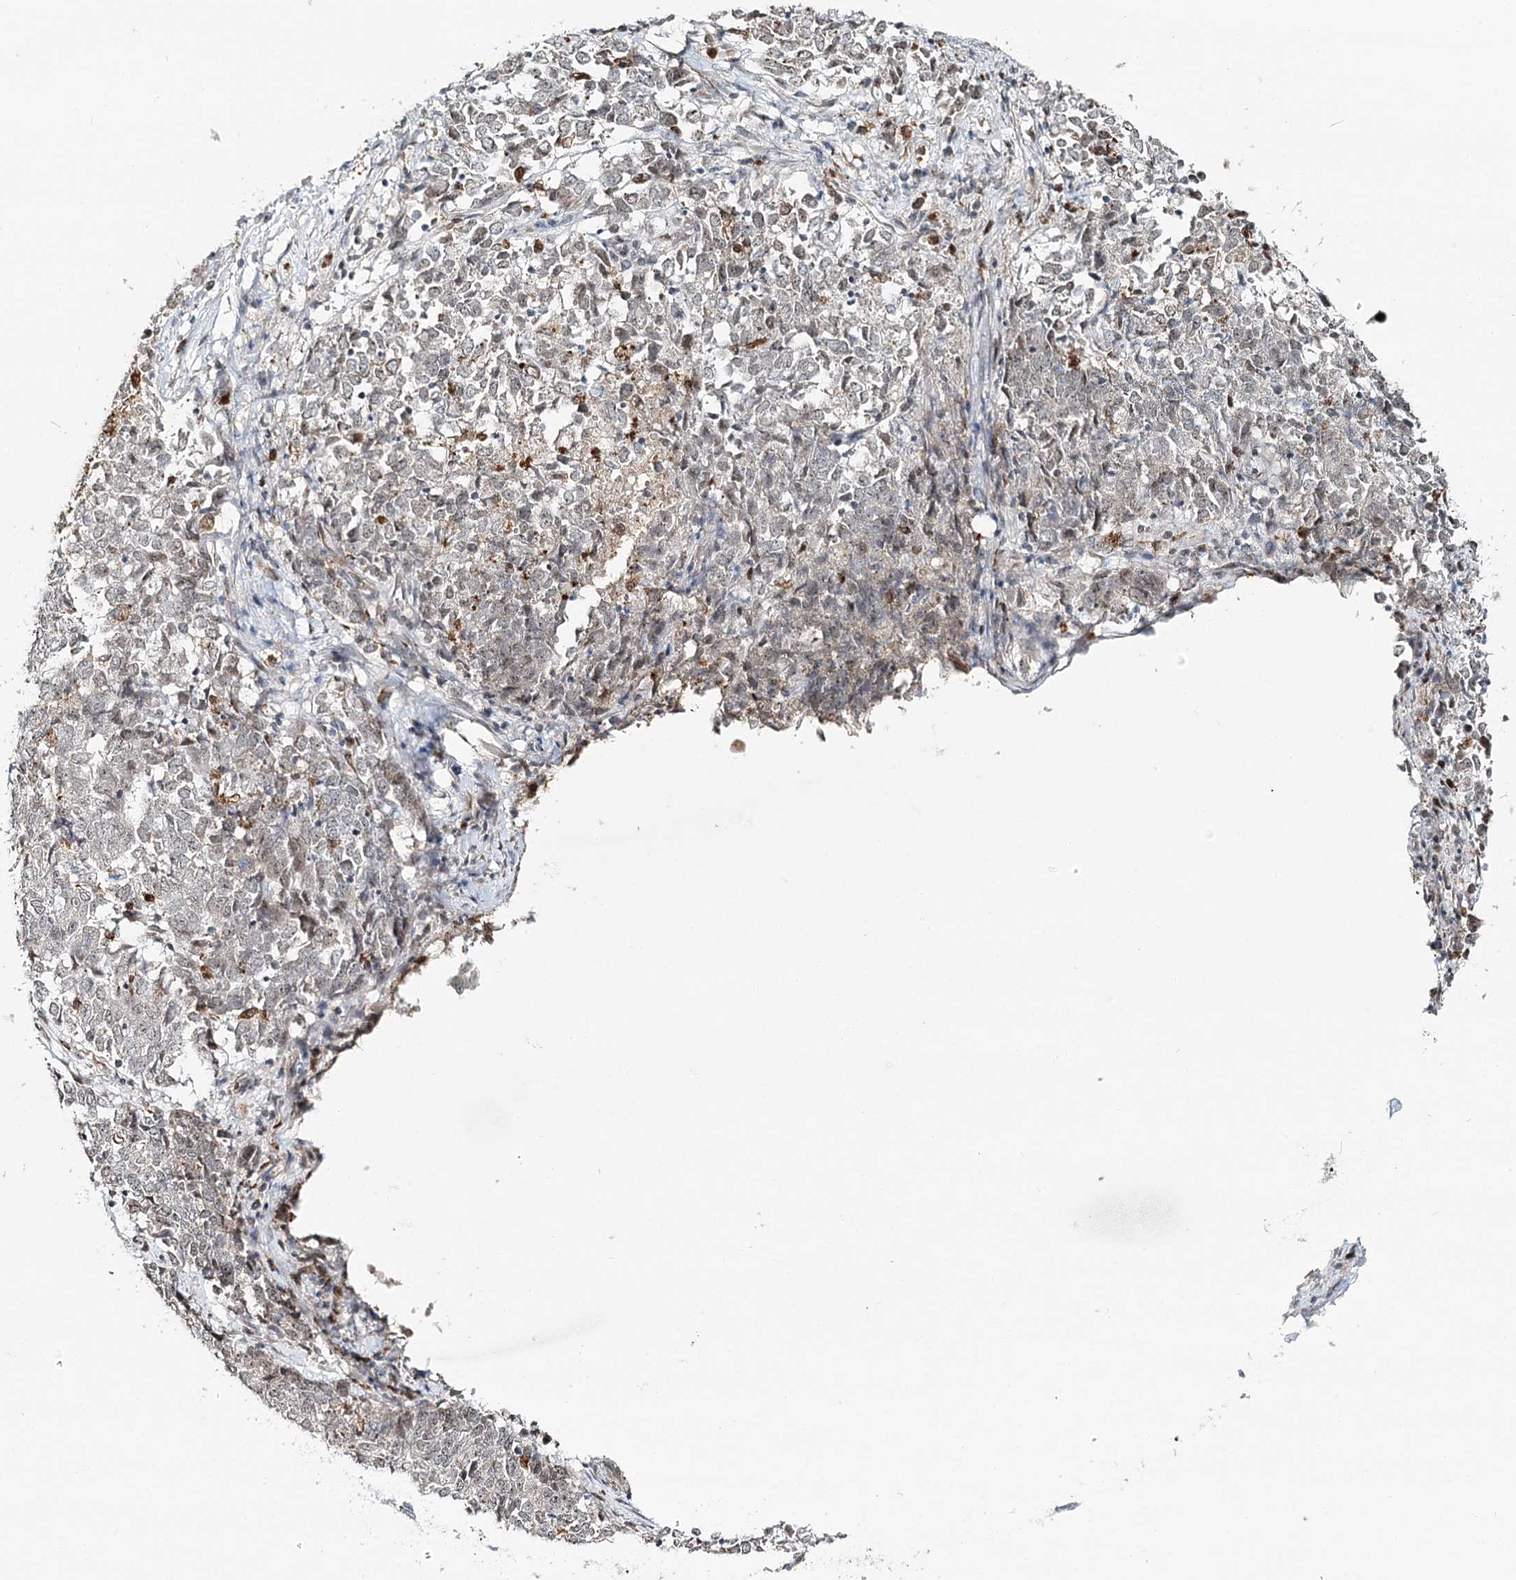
{"staining": {"intensity": "weak", "quantity": "<25%", "location": "nuclear"}, "tissue": "endometrial cancer", "cell_type": "Tumor cells", "image_type": "cancer", "snomed": [{"axis": "morphology", "description": "Adenocarcinoma, NOS"}, {"axis": "topography", "description": "Endometrium"}], "caption": "This photomicrograph is of endometrial cancer (adenocarcinoma) stained with immunohistochemistry (IHC) to label a protein in brown with the nuclei are counter-stained blue. There is no expression in tumor cells. (DAB immunohistochemistry, high magnification).", "gene": "ATAD1", "patient": {"sex": "female", "age": 80}}